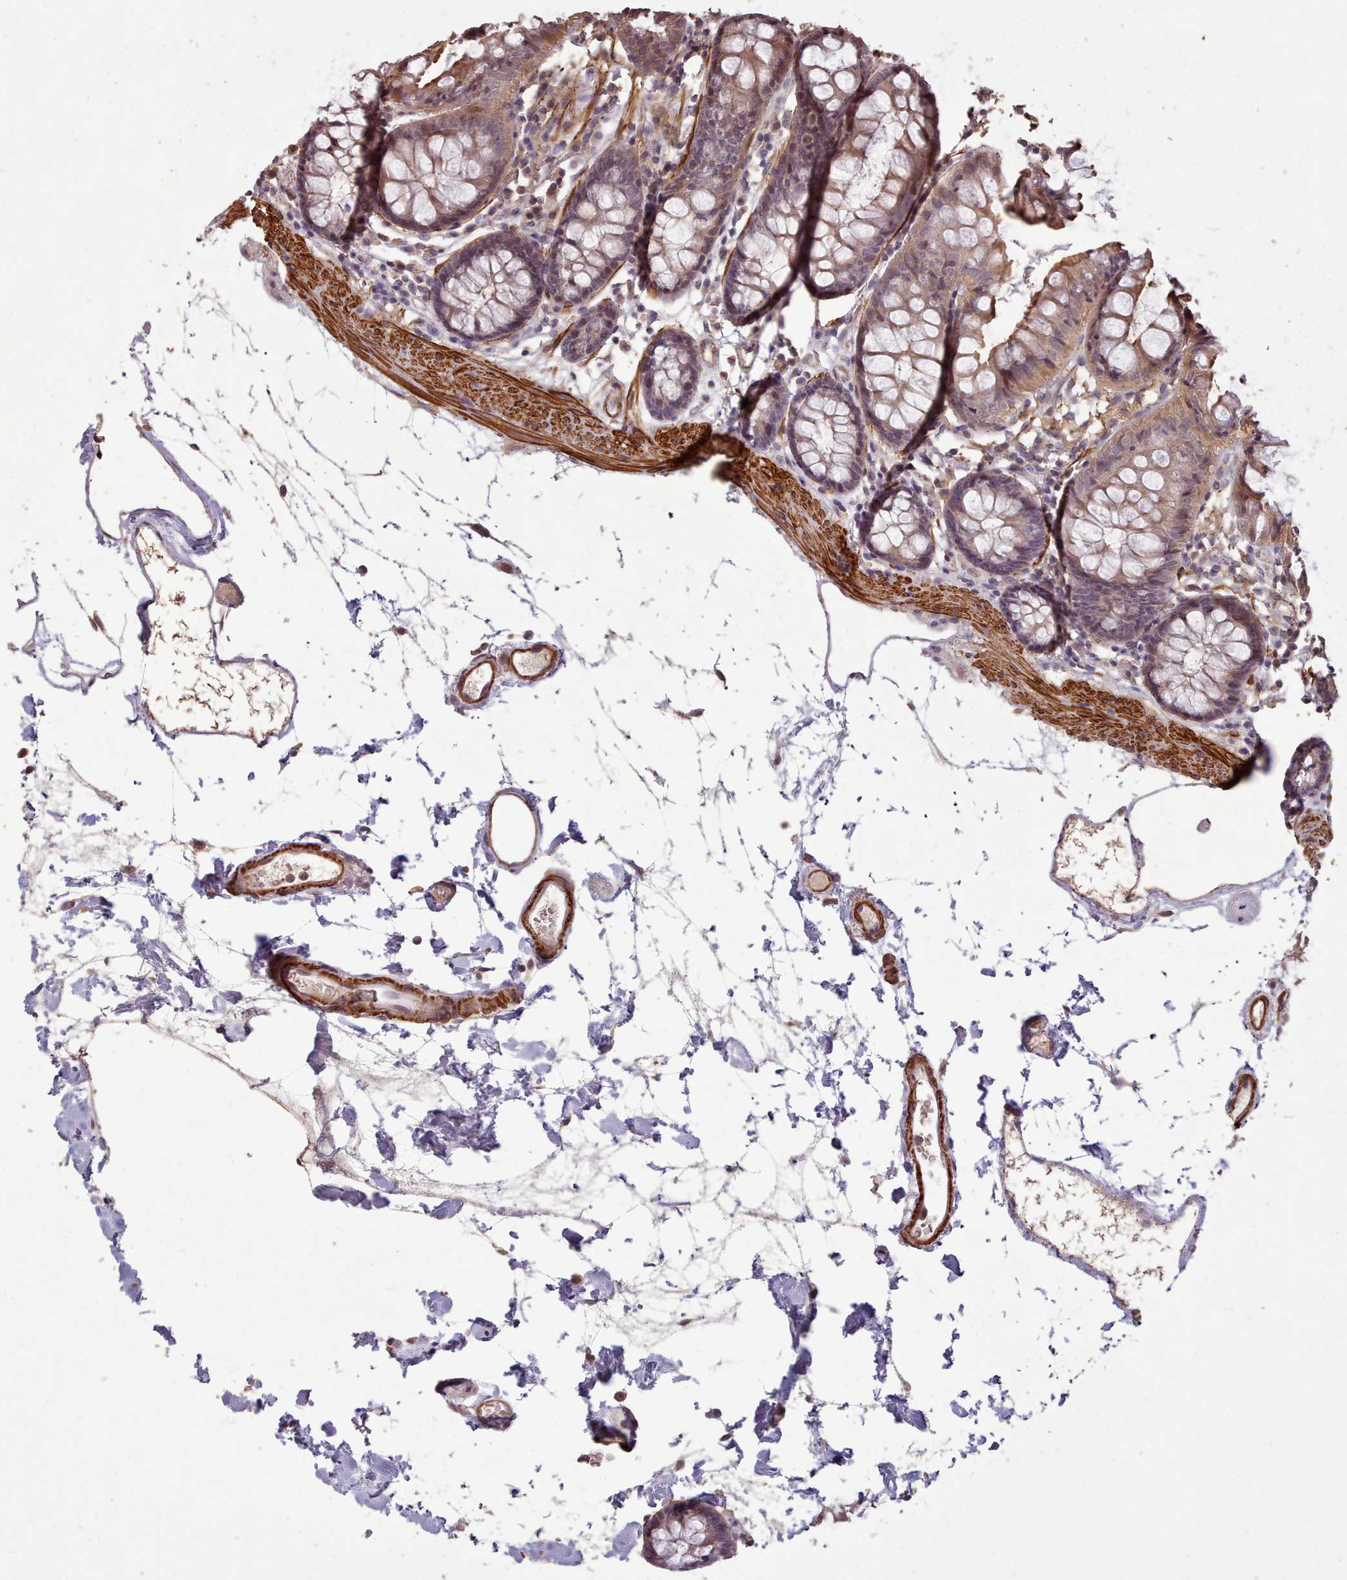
{"staining": {"intensity": "strong", "quantity": ">75%", "location": "cytoplasmic/membranous"}, "tissue": "colon", "cell_type": "Endothelial cells", "image_type": "normal", "snomed": [{"axis": "morphology", "description": "Normal tissue, NOS"}, {"axis": "topography", "description": "Colon"}], "caption": "Protein staining exhibits strong cytoplasmic/membranous staining in about >75% of endothelial cells in unremarkable colon.", "gene": "NLRC4", "patient": {"sex": "female", "age": 84}}